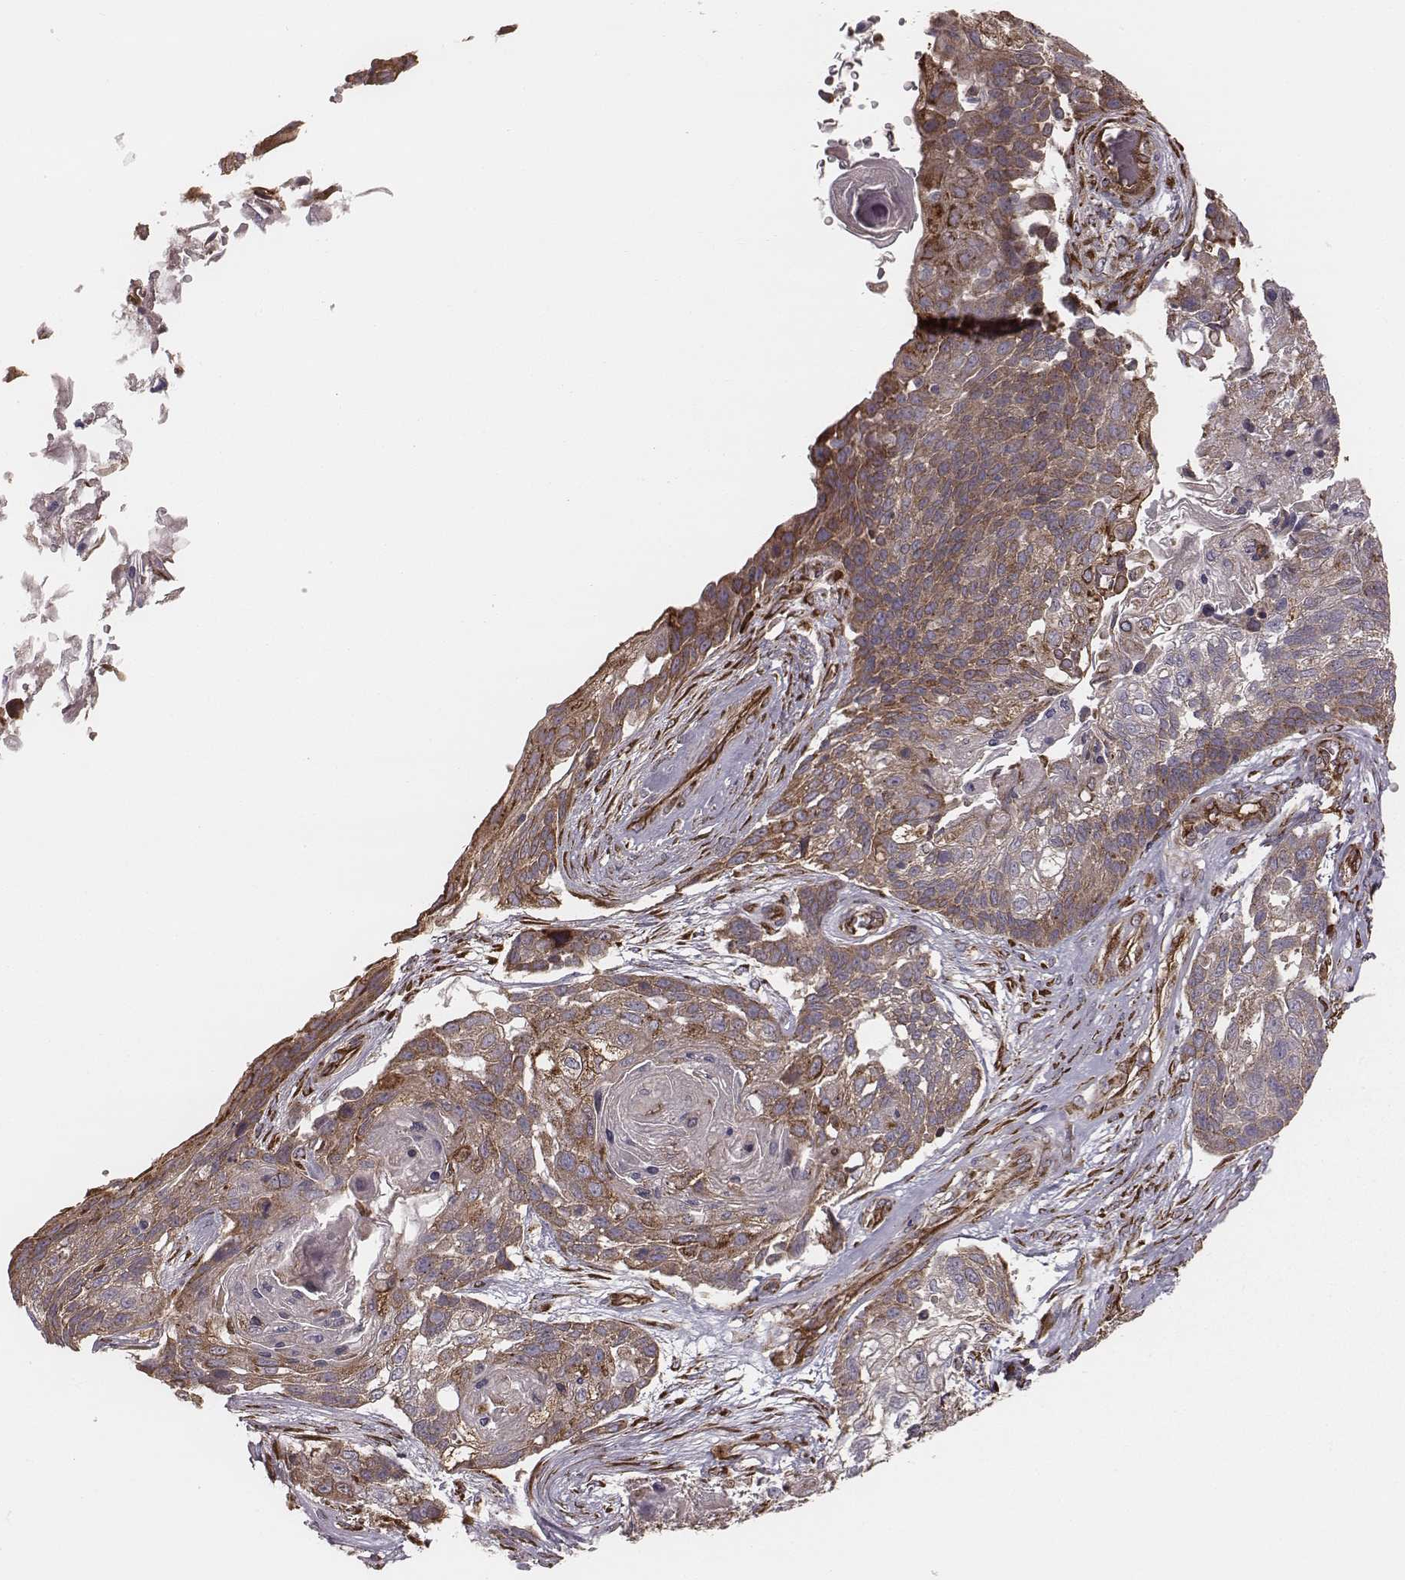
{"staining": {"intensity": "moderate", "quantity": ">75%", "location": "cytoplasmic/membranous"}, "tissue": "lung cancer", "cell_type": "Tumor cells", "image_type": "cancer", "snomed": [{"axis": "morphology", "description": "Squamous cell carcinoma, NOS"}, {"axis": "topography", "description": "Lung"}], "caption": "An image of human lung cancer stained for a protein demonstrates moderate cytoplasmic/membranous brown staining in tumor cells. (DAB IHC with brightfield microscopy, high magnification).", "gene": "PALMD", "patient": {"sex": "male", "age": 69}}